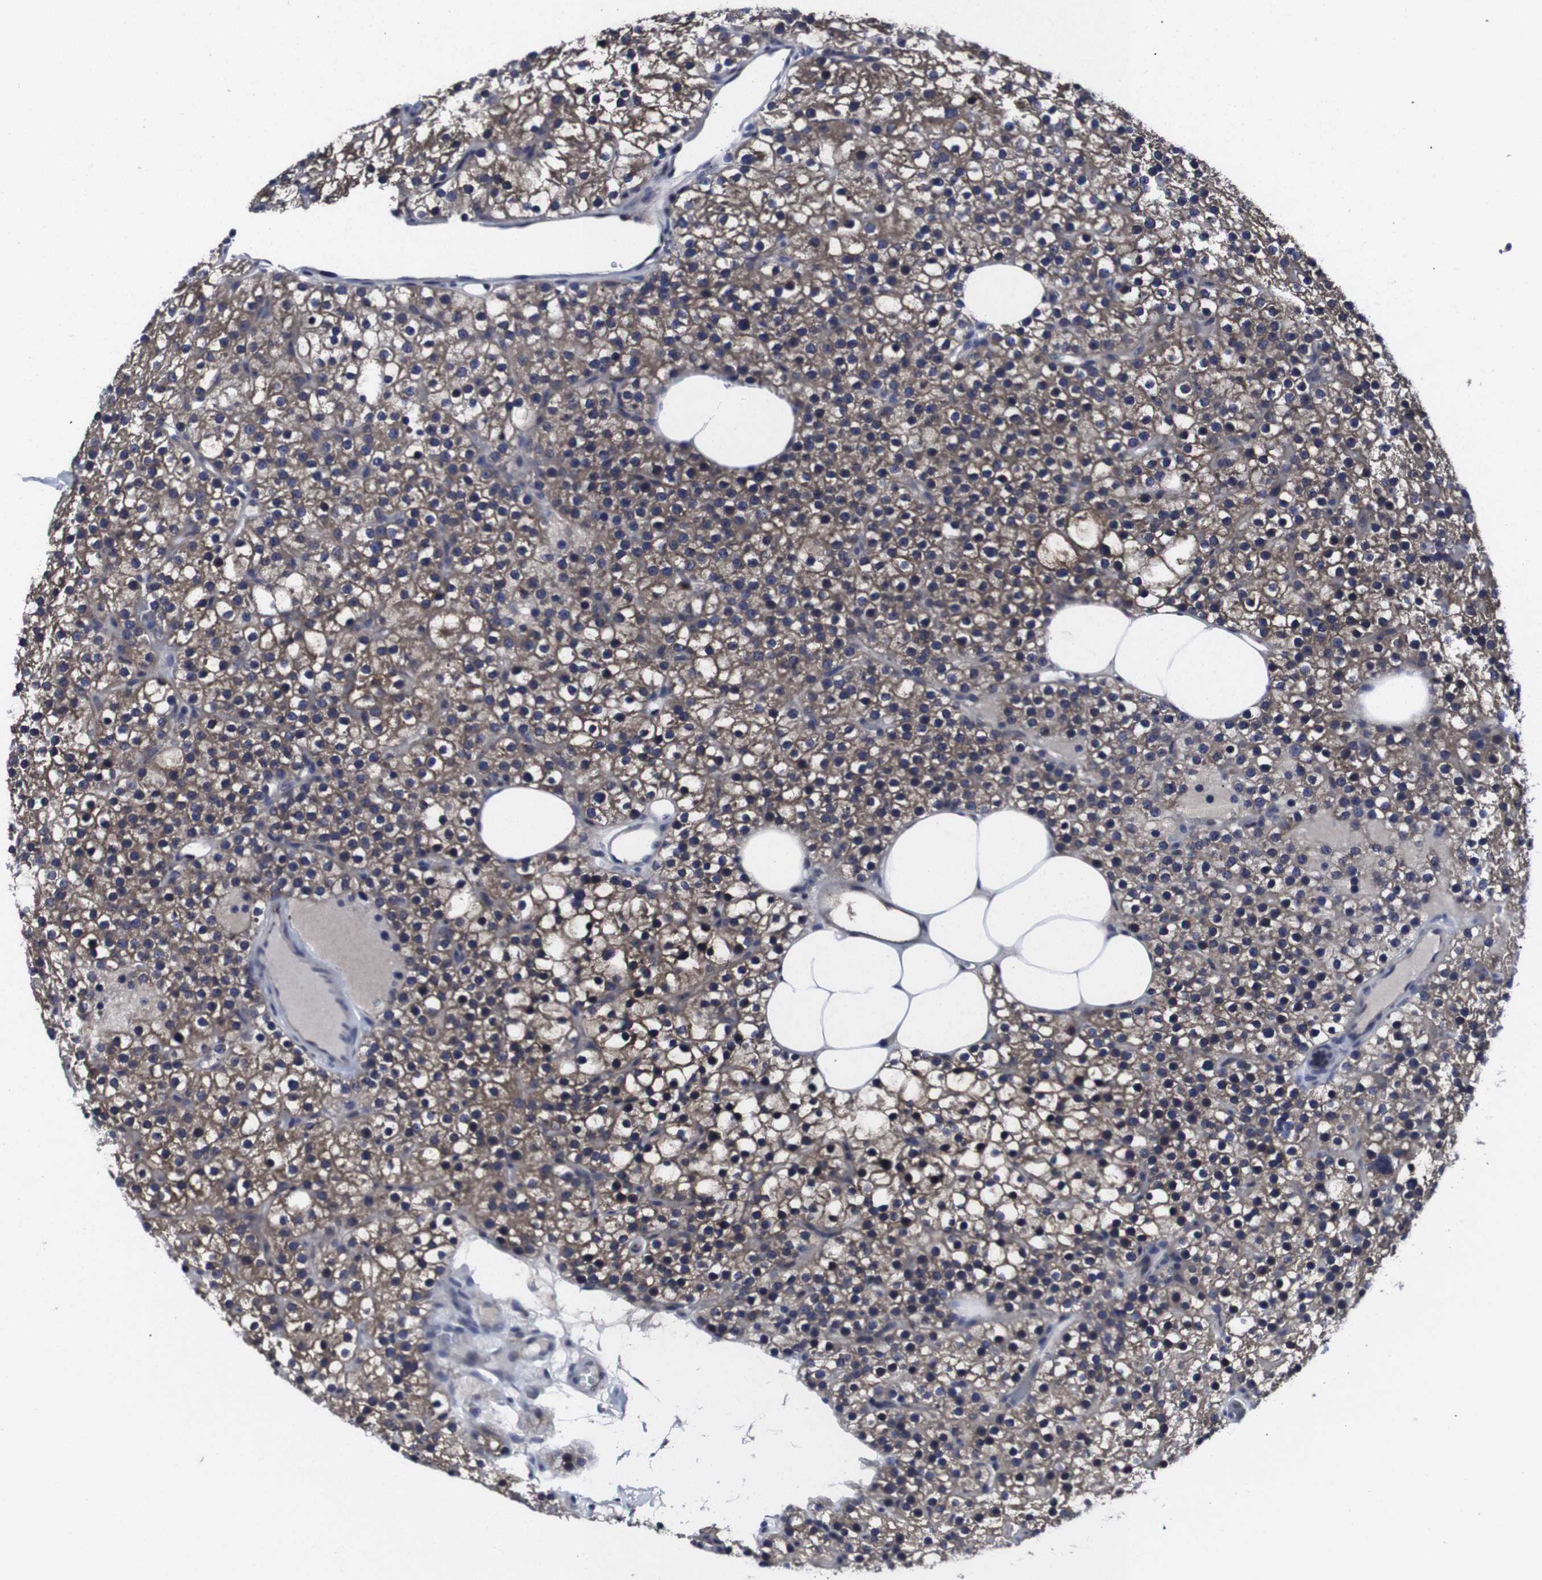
{"staining": {"intensity": "moderate", "quantity": ">75%", "location": "cytoplasmic/membranous"}, "tissue": "parathyroid gland", "cell_type": "Glandular cells", "image_type": "normal", "snomed": [{"axis": "morphology", "description": "Normal tissue, NOS"}, {"axis": "morphology", "description": "Adenoma, NOS"}, {"axis": "topography", "description": "Parathyroid gland"}], "caption": "Immunohistochemistry (DAB (3,3'-diaminobenzidine)) staining of unremarkable parathyroid gland exhibits moderate cytoplasmic/membranous protein staining in approximately >75% of glandular cells. Using DAB (brown) and hematoxylin (blue) stains, captured at high magnification using brightfield microscopy.", "gene": "HPRT1", "patient": {"sex": "female", "age": 70}}